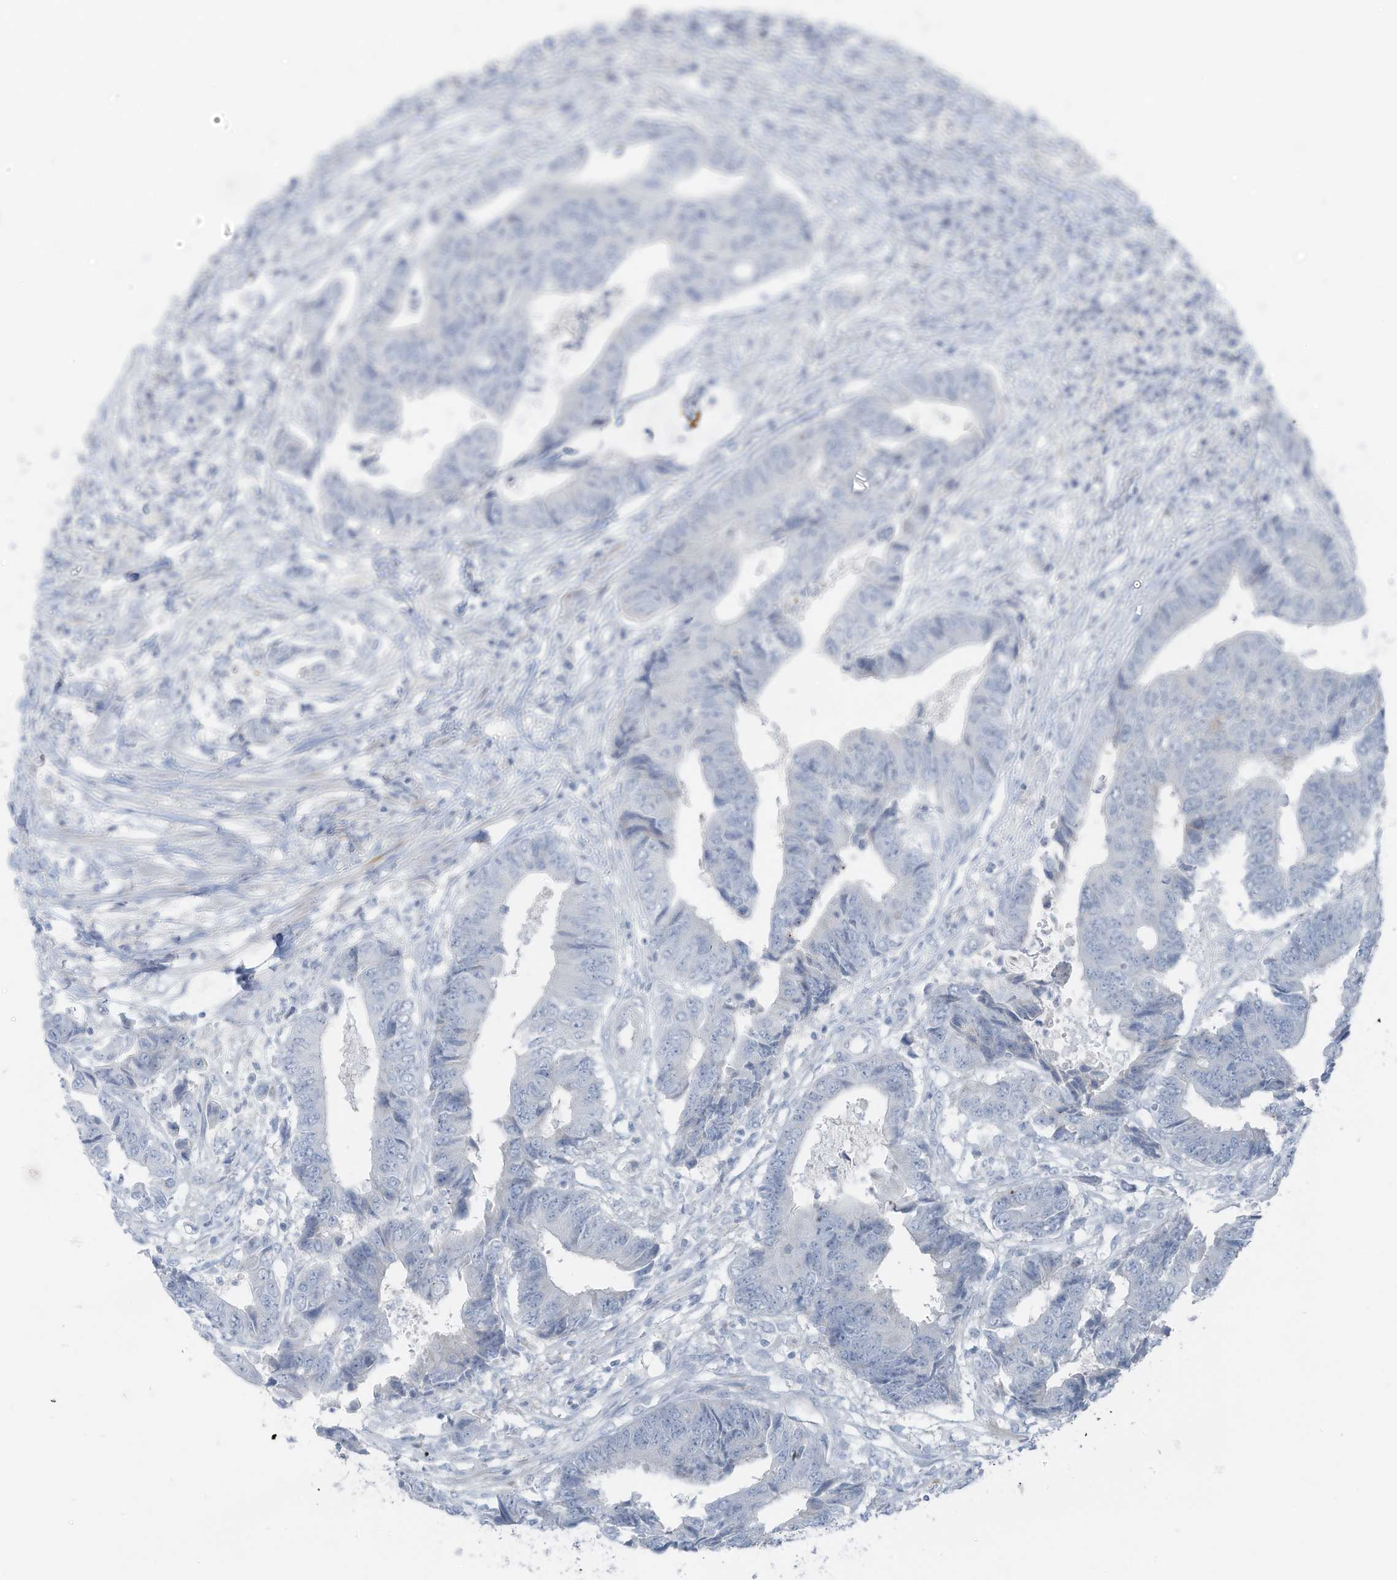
{"staining": {"intensity": "negative", "quantity": "none", "location": "none"}, "tissue": "colorectal cancer", "cell_type": "Tumor cells", "image_type": "cancer", "snomed": [{"axis": "morphology", "description": "Adenocarcinoma, NOS"}, {"axis": "topography", "description": "Rectum"}], "caption": "Immunohistochemistry (IHC) histopathology image of neoplastic tissue: colorectal cancer stained with DAB (3,3'-diaminobenzidine) shows no significant protein expression in tumor cells. The staining is performed using DAB brown chromogen with nuclei counter-stained in using hematoxylin.", "gene": "SLC25A43", "patient": {"sex": "male", "age": 84}}